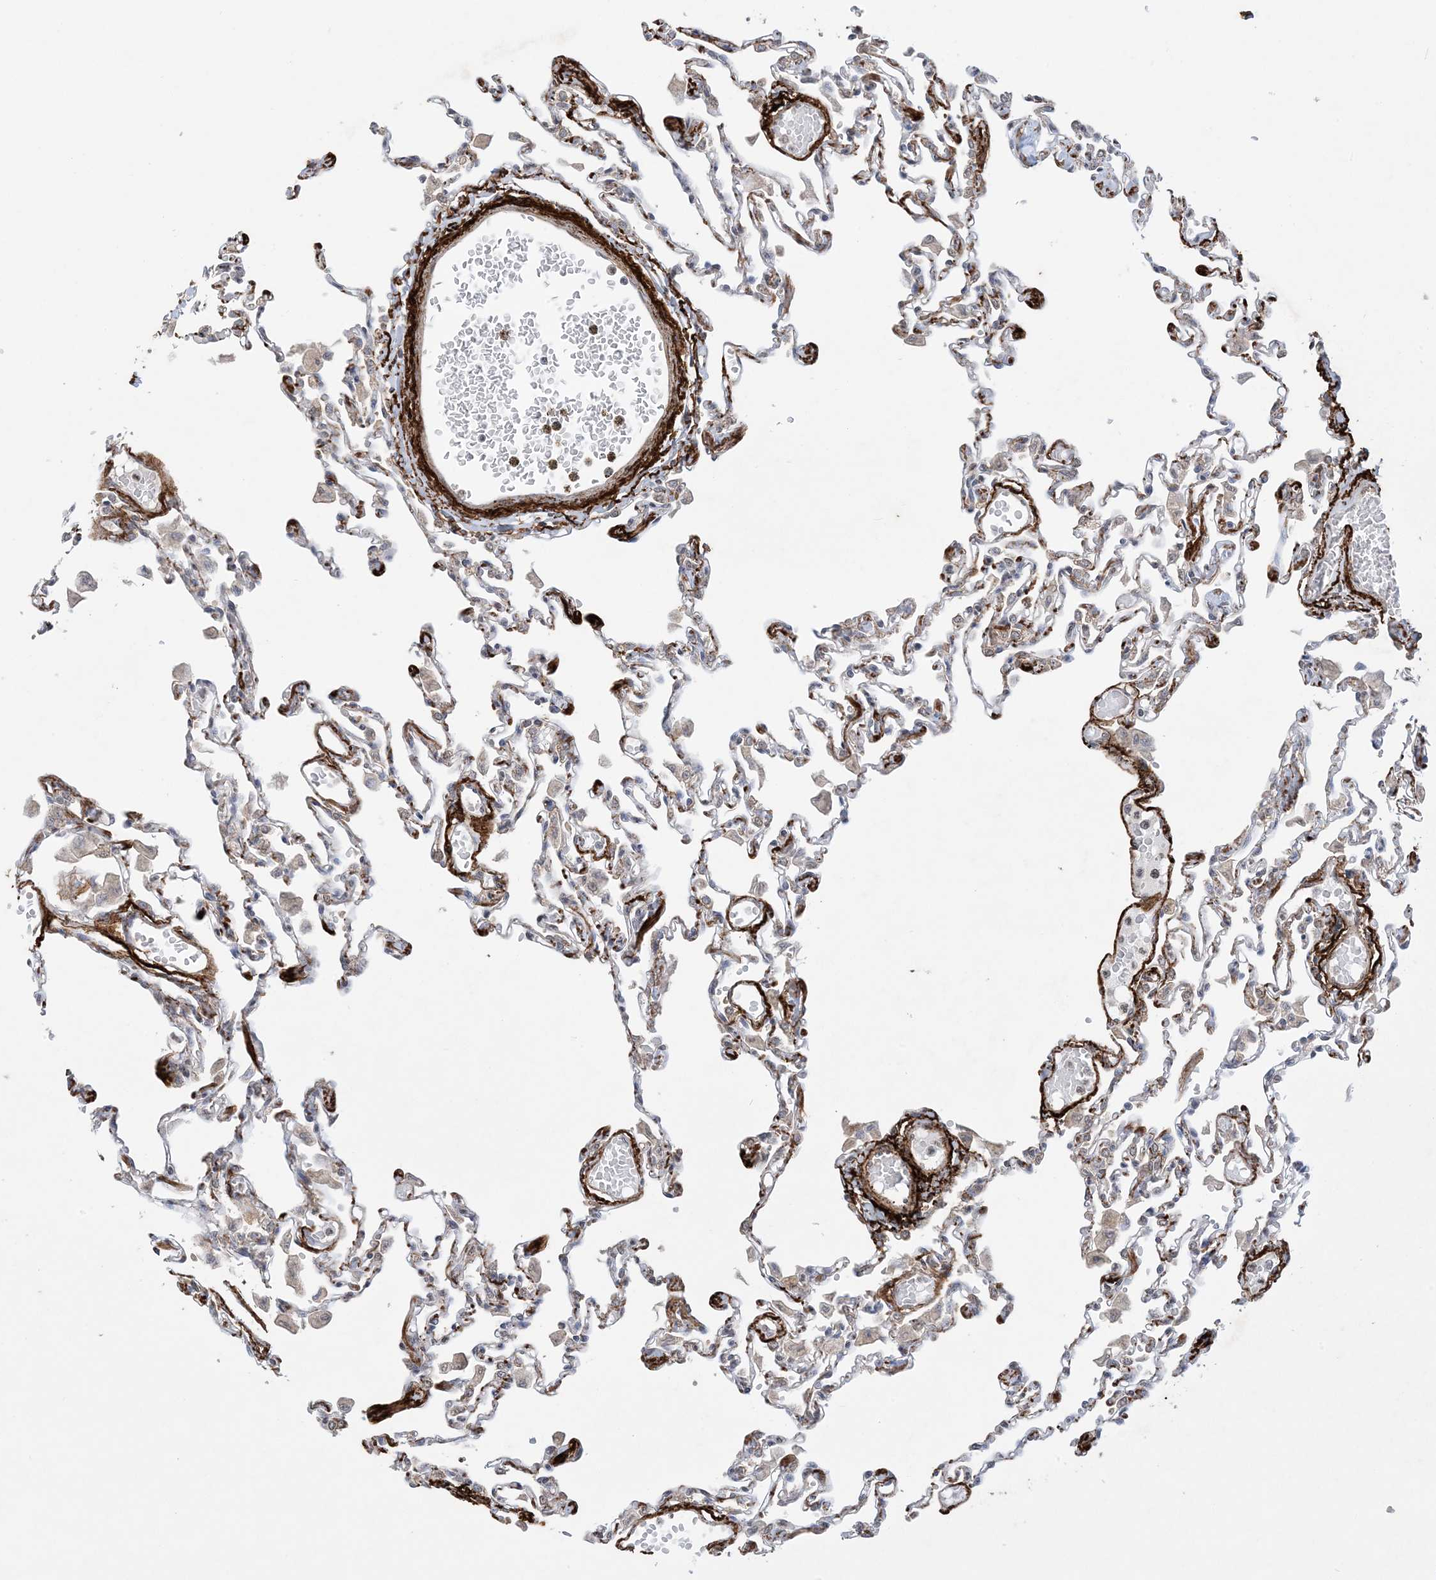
{"staining": {"intensity": "negative", "quantity": "none", "location": "none"}, "tissue": "lung", "cell_type": "Alveolar cells", "image_type": "normal", "snomed": [{"axis": "morphology", "description": "Normal tissue, NOS"}, {"axis": "topography", "description": "Bronchus"}, {"axis": "topography", "description": "Lung"}], "caption": "A histopathology image of human lung is negative for staining in alveolar cells. The staining is performed using DAB brown chromogen with nuclei counter-stained in using hematoxylin.", "gene": "XRN1", "patient": {"sex": "female", "age": 49}}